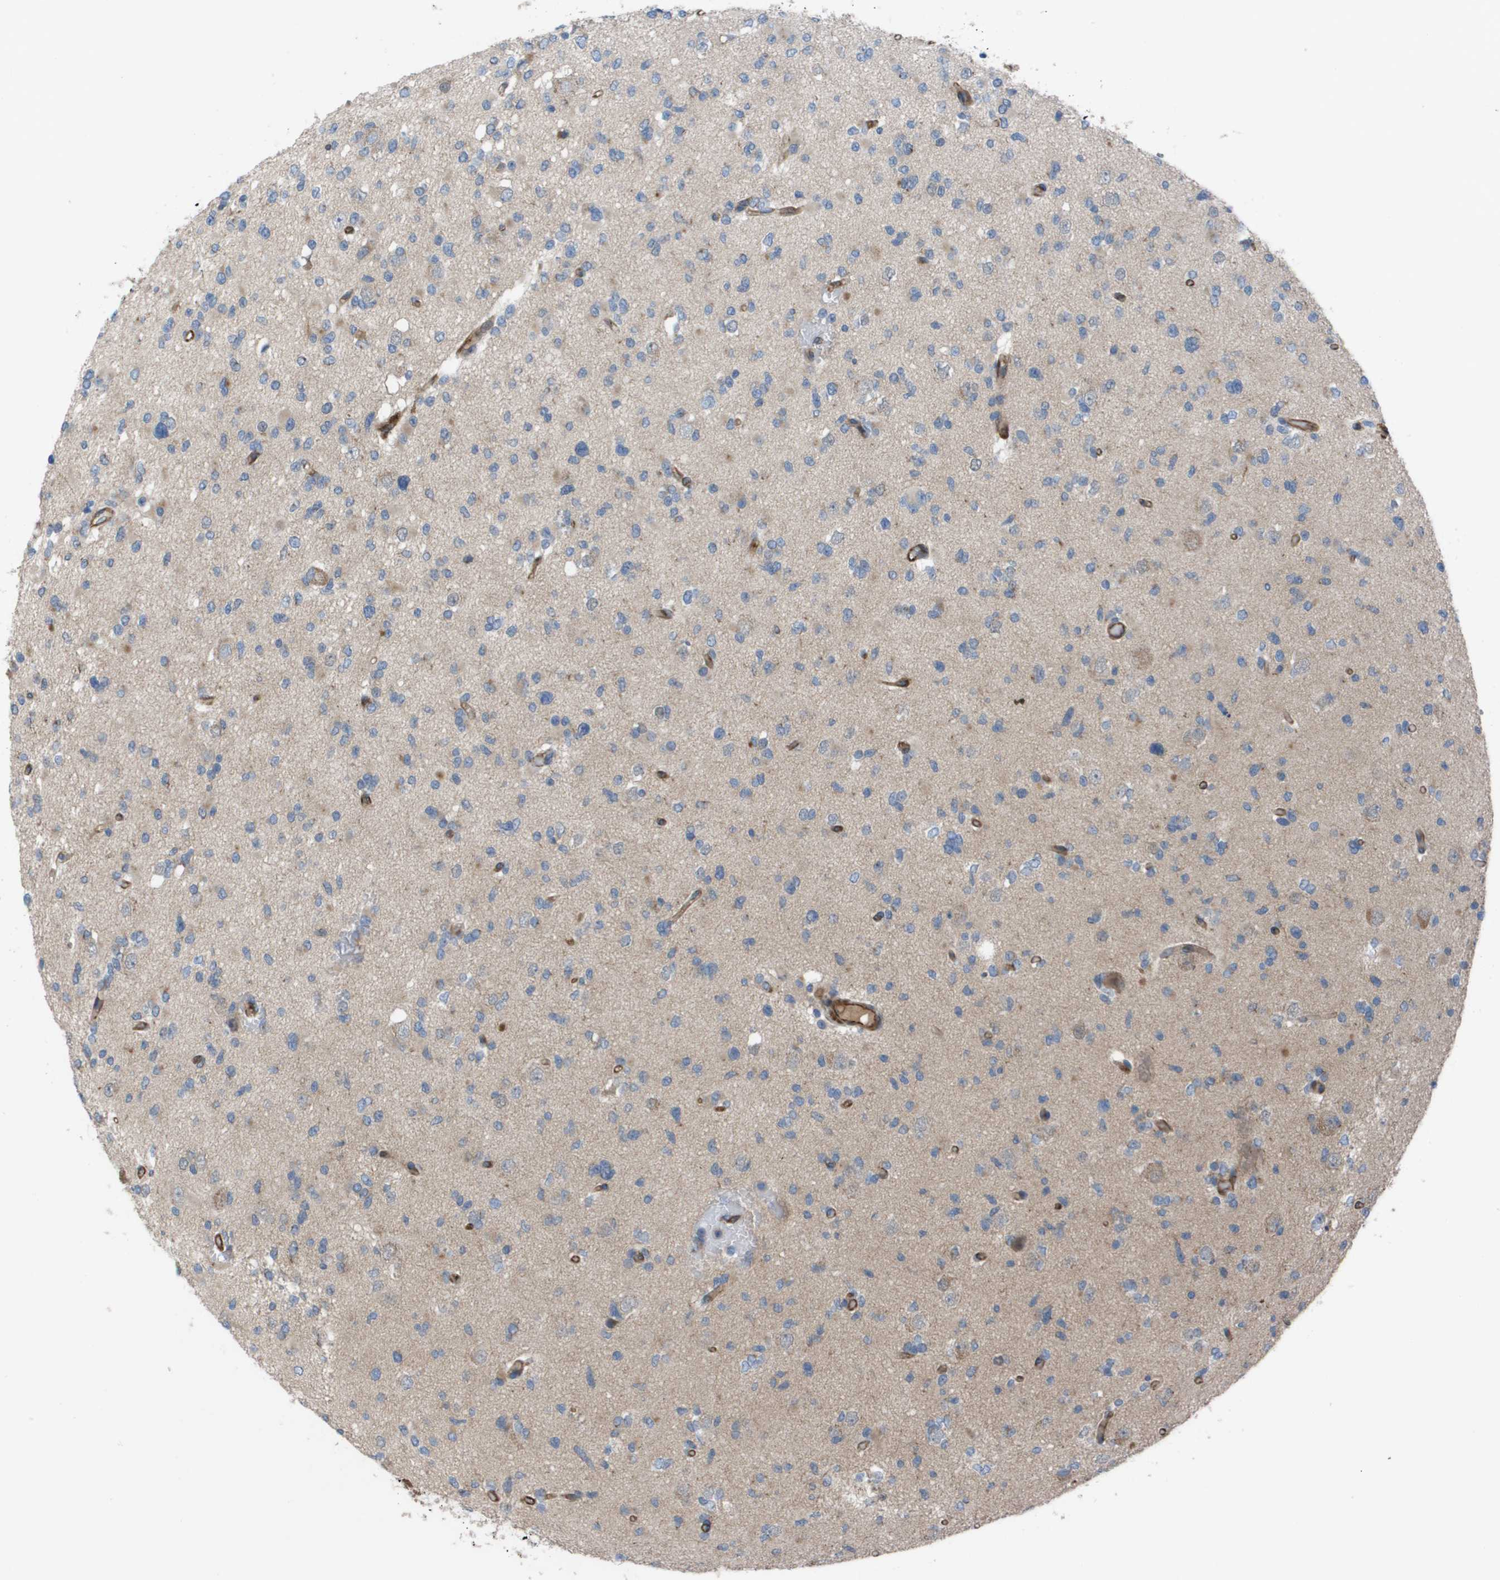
{"staining": {"intensity": "weak", "quantity": "<25%", "location": "cytoplasmic/membranous"}, "tissue": "glioma", "cell_type": "Tumor cells", "image_type": "cancer", "snomed": [{"axis": "morphology", "description": "Glioma, malignant, Low grade"}, {"axis": "topography", "description": "Brain"}], "caption": "Tumor cells show no significant positivity in glioma. Nuclei are stained in blue.", "gene": "SLC6A9", "patient": {"sex": "female", "age": 22}}